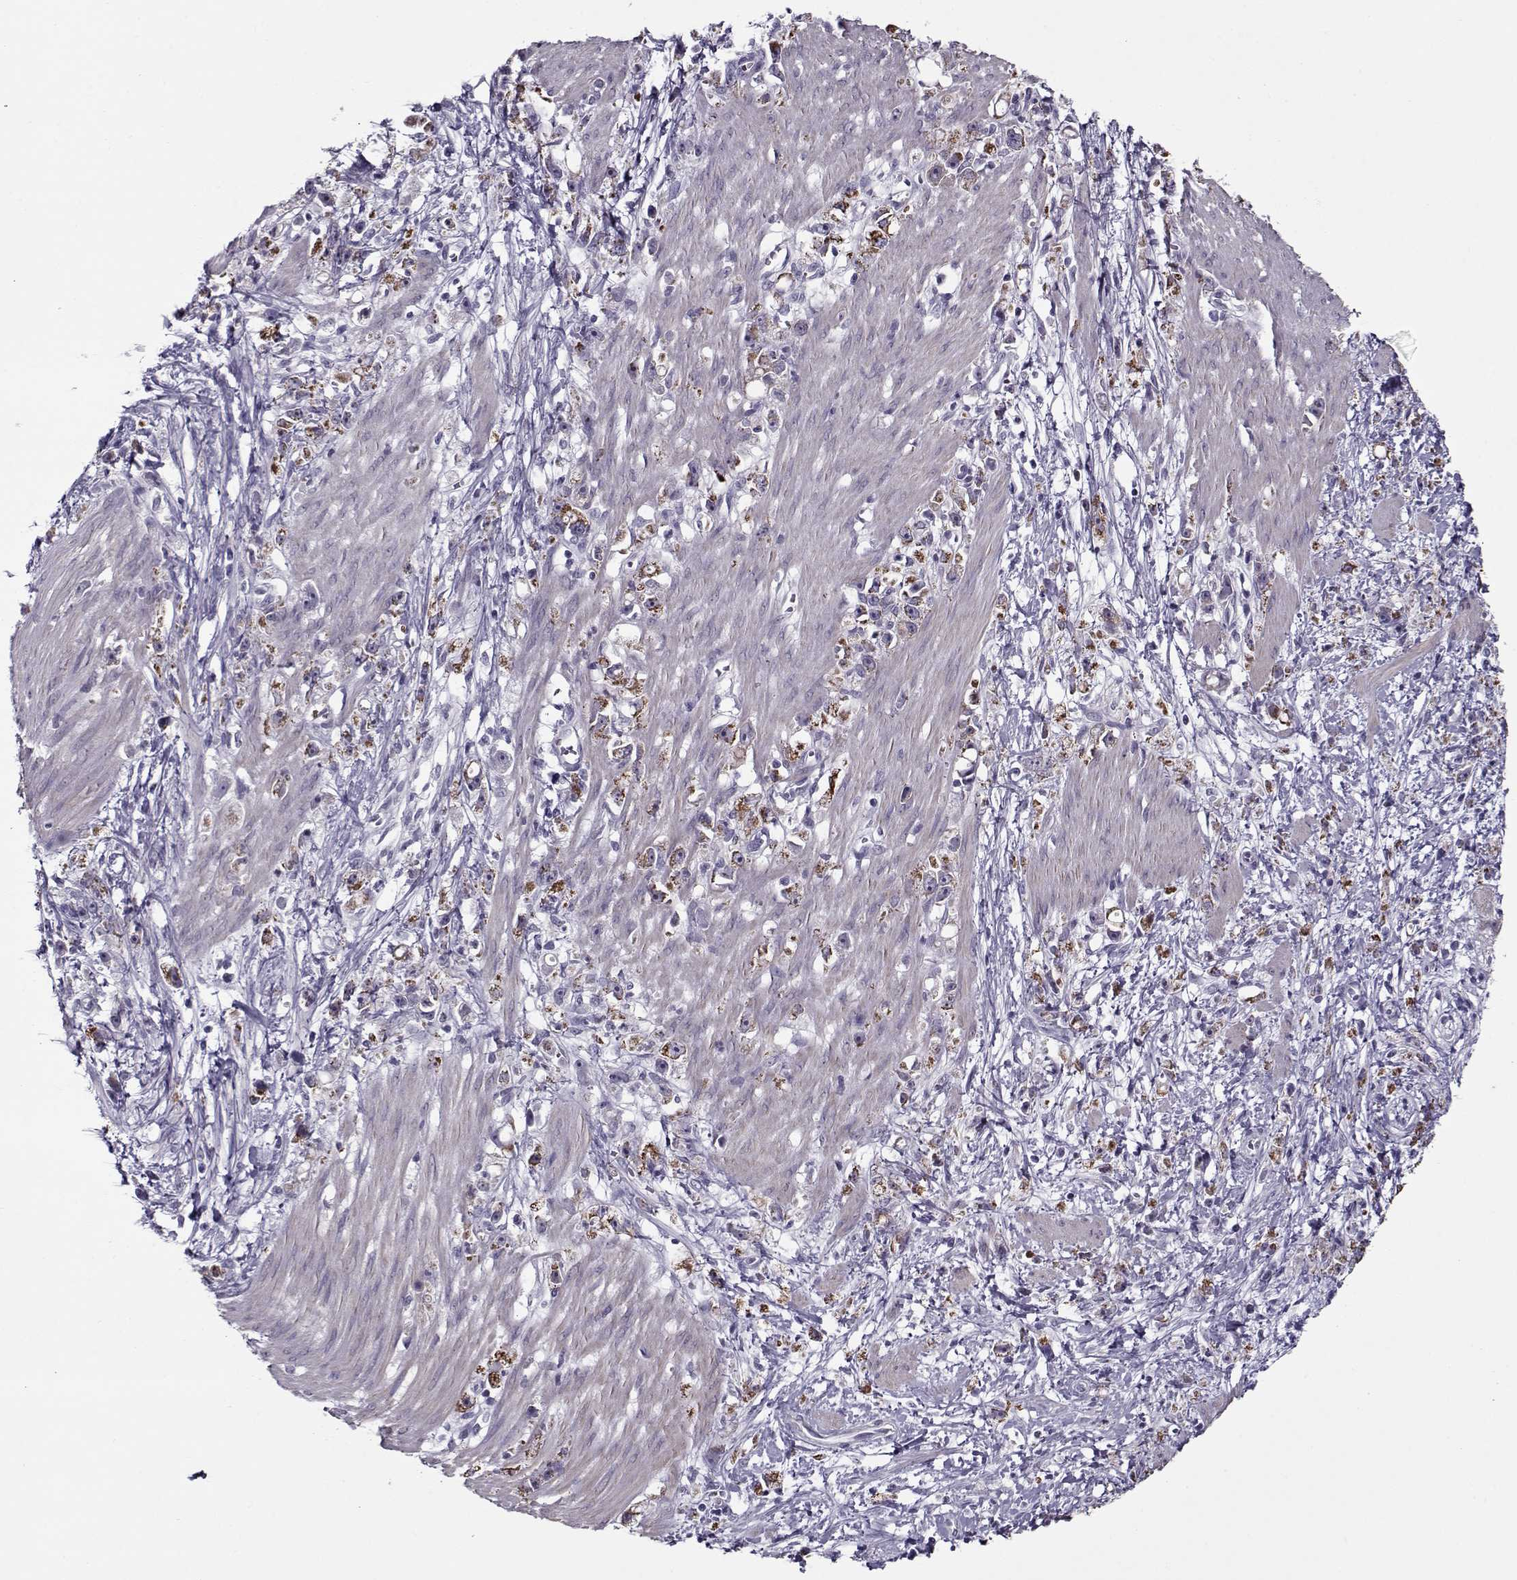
{"staining": {"intensity": "negative", "quantity": "none", "location": "none"}, "tissue": "stomach cancer", "cell_type": "Tumor cells", "image_type": "cancer", "snomed": [{"axis": "morphology", "description": "Adenocarcinoma, NOS"}, {"axis": "topography", "description": "Stomach"}], "caption": "Immunohistochemical staining of human stomach adenocarcinoma reveals no significant positivity in tumor cells.", "gene": "CIBAR1", "patient": {"sex": "female", "age": 59}}